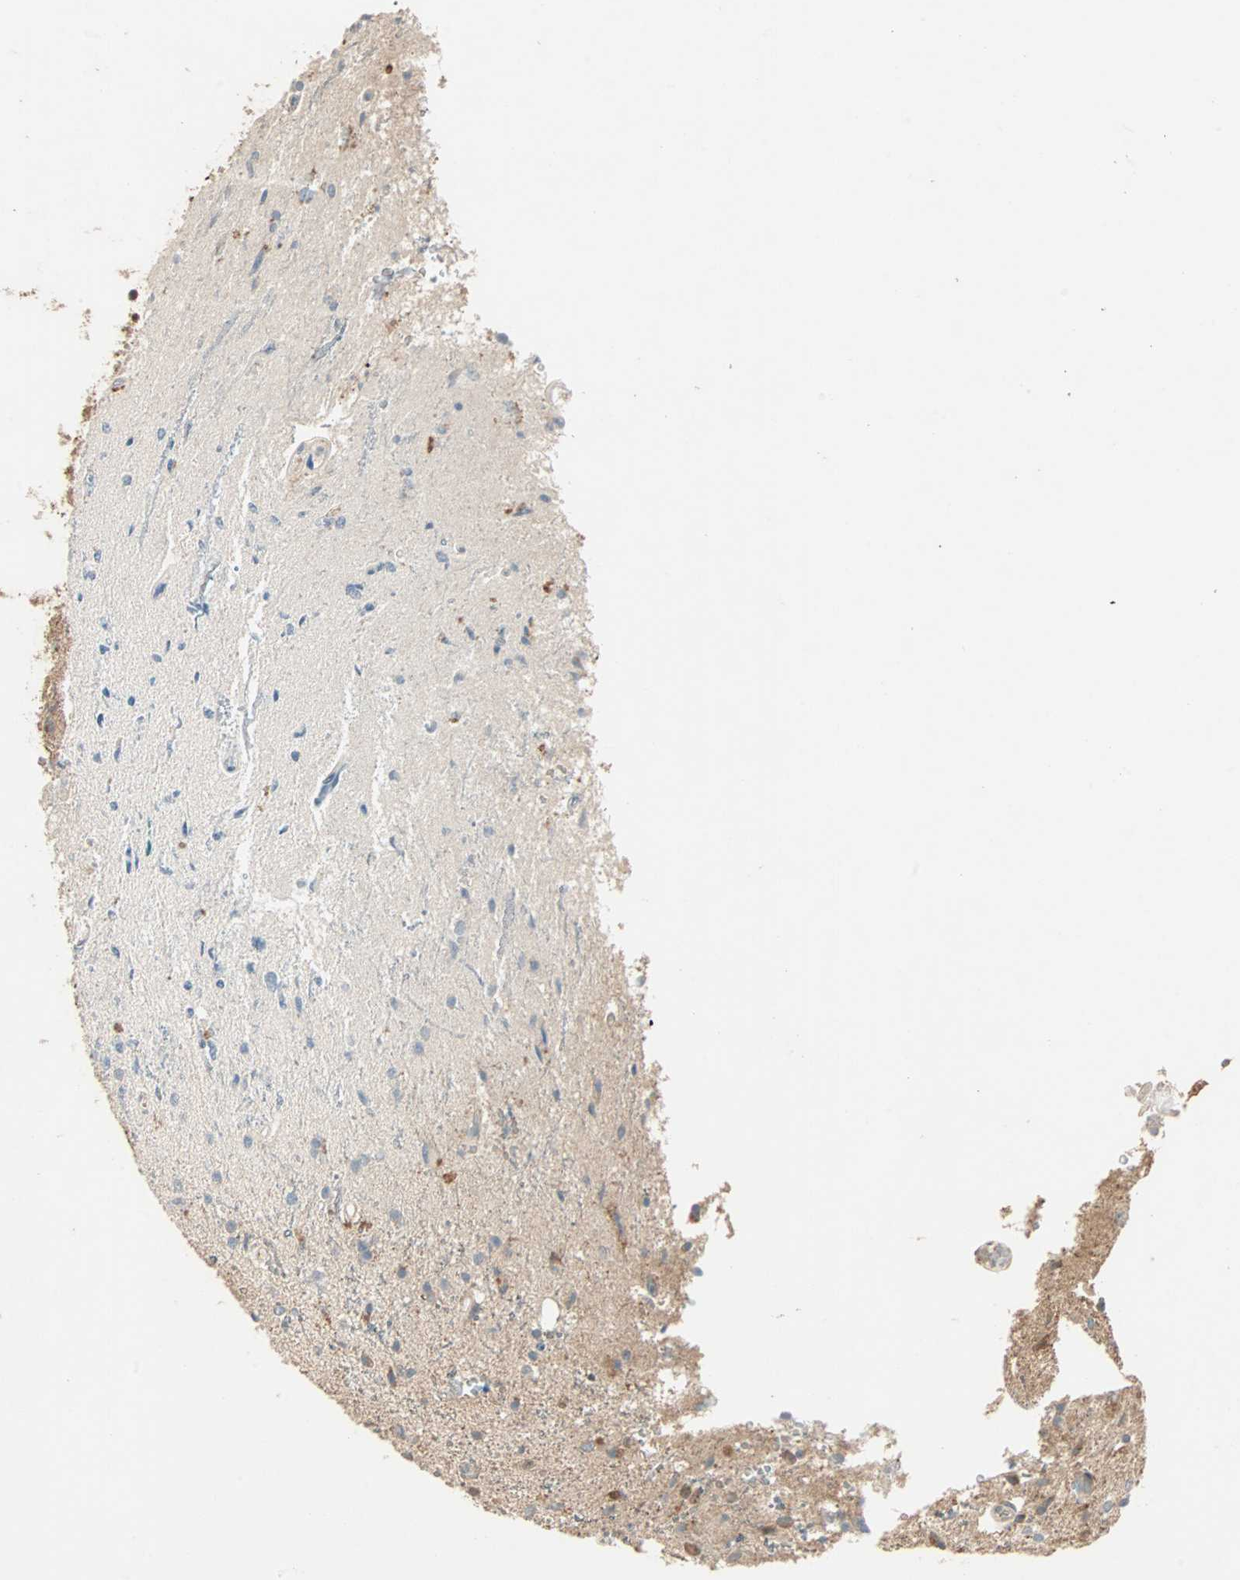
{"staining": {"intensity": "moderate", "quantity": ">75%", "location": "cytoplasmic/membranous"}, "tissue": "glioma", "cell_type": "Tumor cells", "image_type": "cancer", "snomed": [{"axis": "morphology", "description": "Glioma, malignant, High grade"}, {"axis": "topography", "description": "Brain"}], "caption": "Brown immunohistochemical staining in malignant glioma (high-grade) displays moderate cytoplasmic/membranous positivity in approximately >75% of tumor cells.", "gene": "DRG2", "patient": {"sex": "male", "age": 47}}